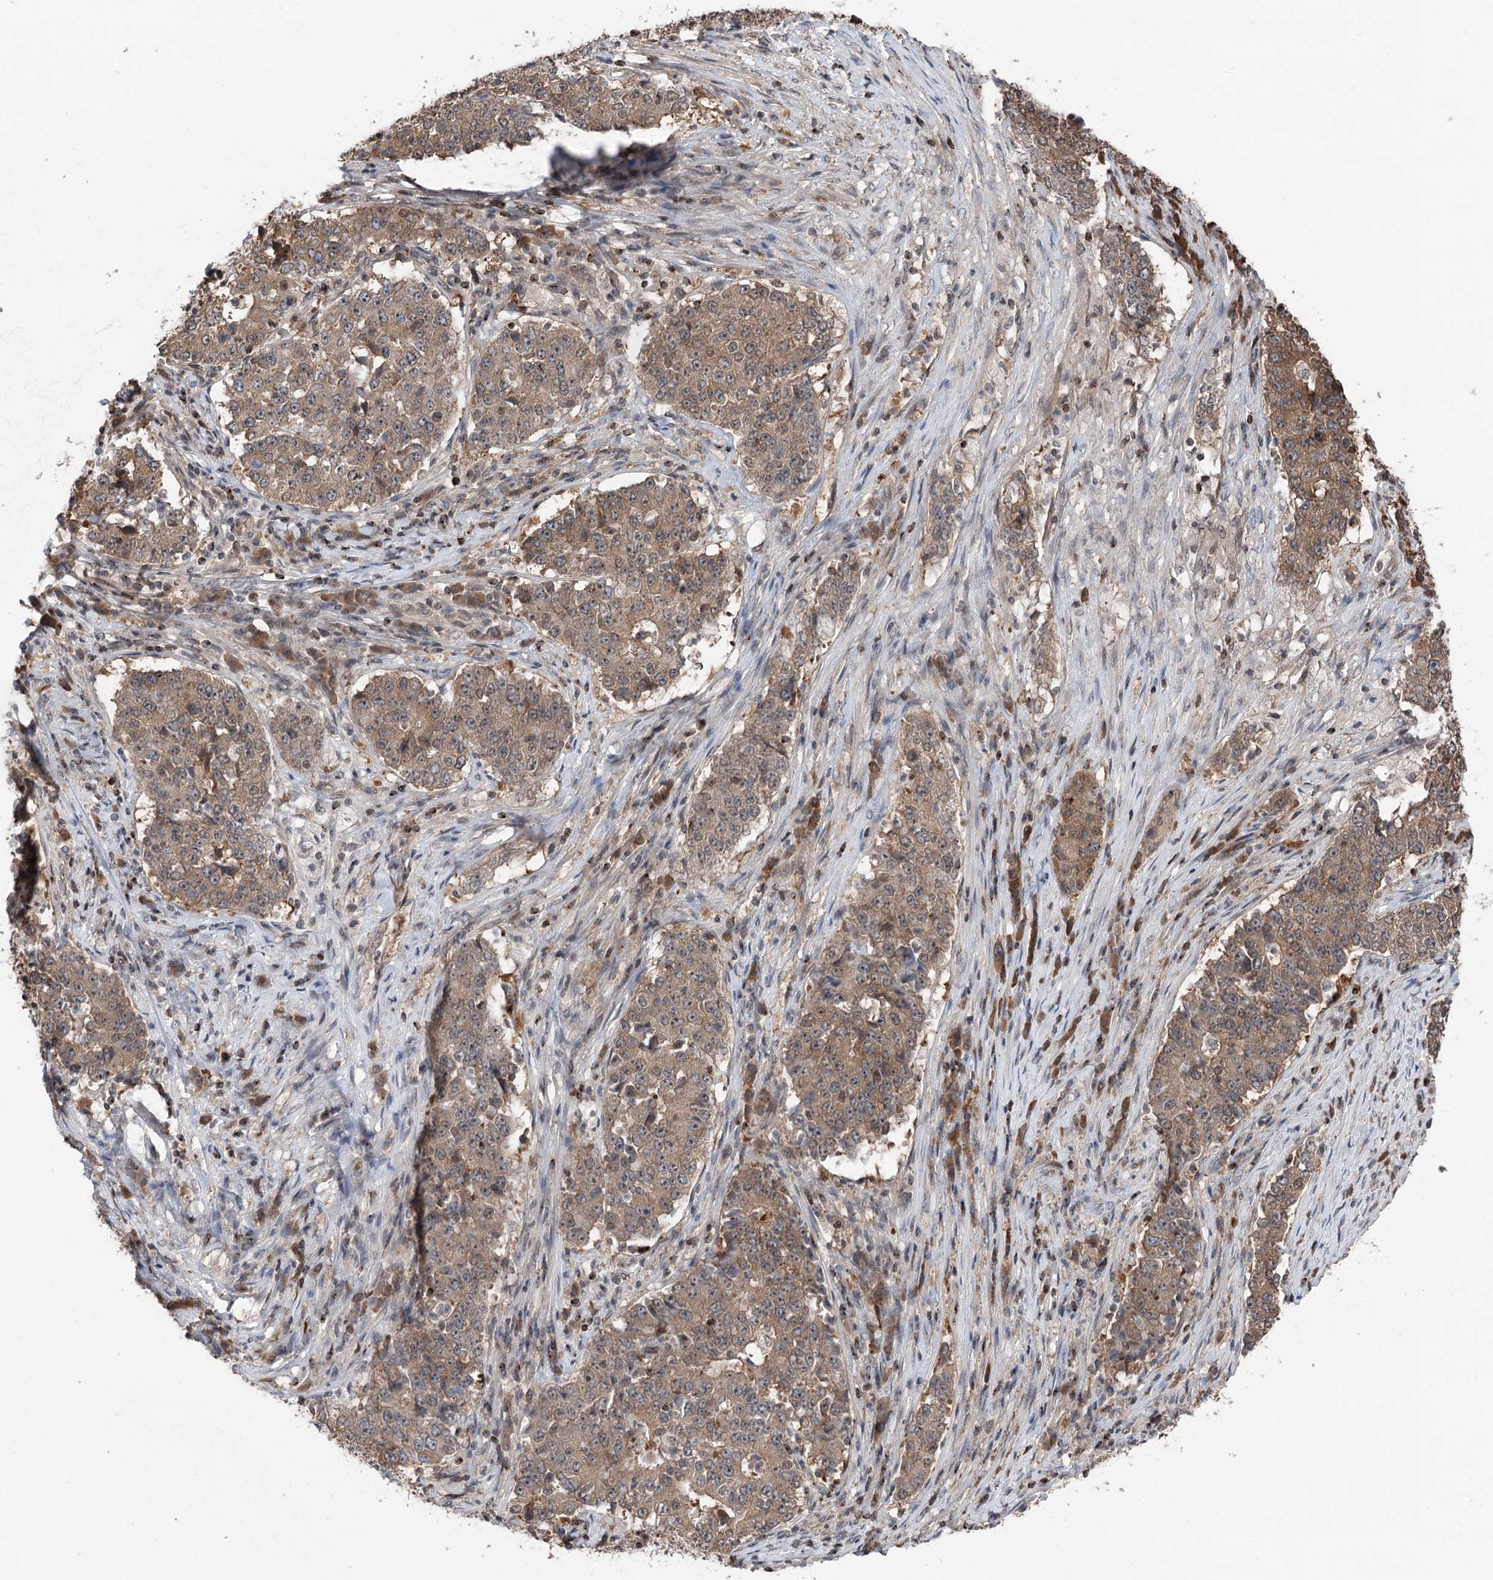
{"staining": {"intensity": "moderate", "quantity": ">75%", "location": "cytoplasmic/membranous"}, "tissue": "stomach cancer", "cell_type": "Tumor cells", "image_type": "cancer", "snomed": [{"axis": "morphology", "description": "Adenocarcinoma, NOS"}, {"axis": "topography", "description": "Stomach"}], "caption": "The image exhibits staining of adenocarcinoma (stomach), revealing moderate cytoplasmic/membranous protein expression (brown color) within tumor cells. (DAB (3,3'-diaminobenzidine) = brown stain, brightfield microscopy at high magnification).", "gene": "CCSER2", "patient": {"sex": "male", "age": 59}}